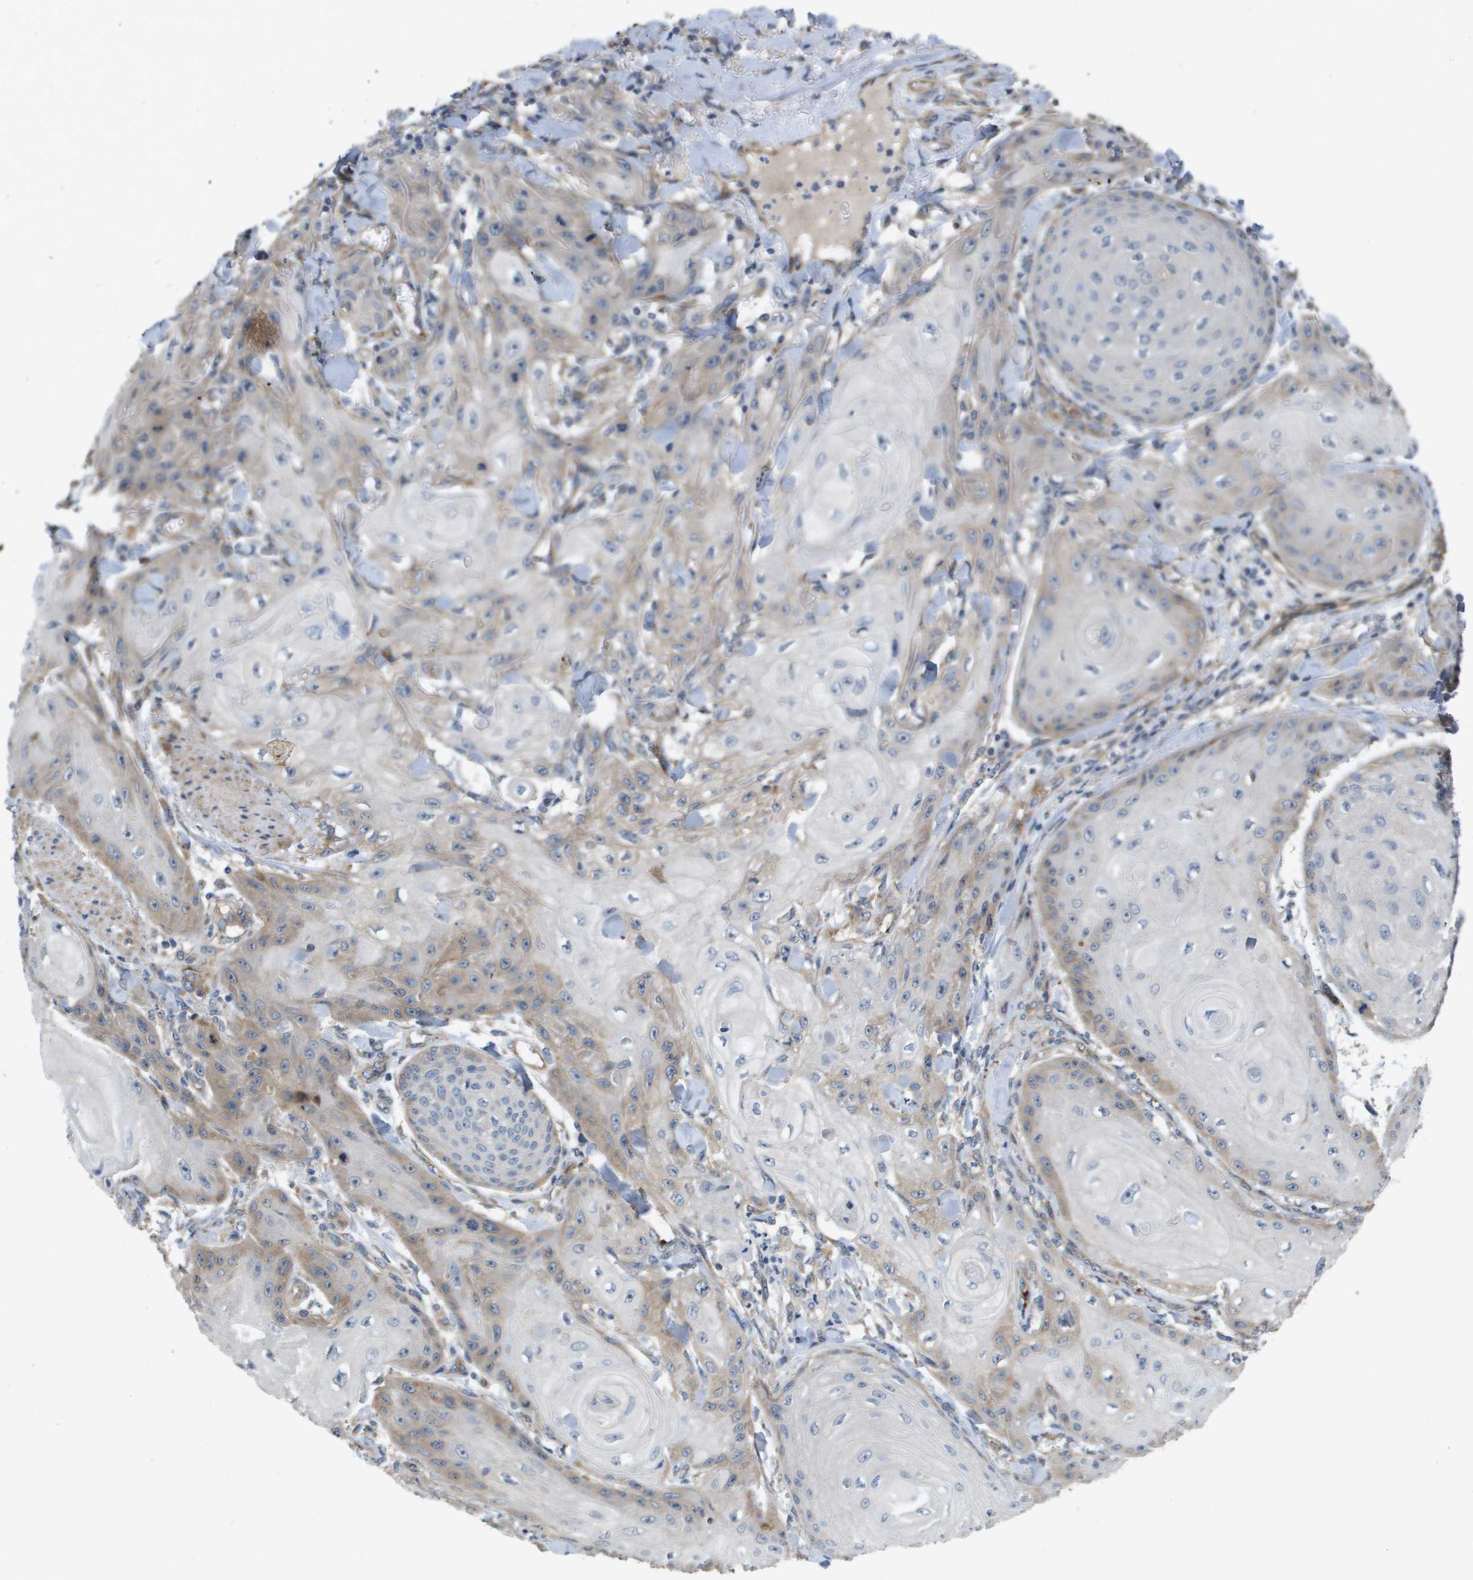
{"staining": {"intensity": "weak", "quantity": "<25%", "location": "cytoplasmic/membranous"}, "tissue": "skin cancer", "cell_type": "Tumor cells", "image_type": "cancer", "snomed": [{"axis": "morphology", "description": "Squamous cell carcinoma, NOS"}, {"axis": "topography", "description": "Skin"}], "caption": "Skin cancer was stained to show a protein in brown. There is no significant expression in tumor cells.", "gene": "ENTPD2", "patient": {"sex": "male", "age": 74}}